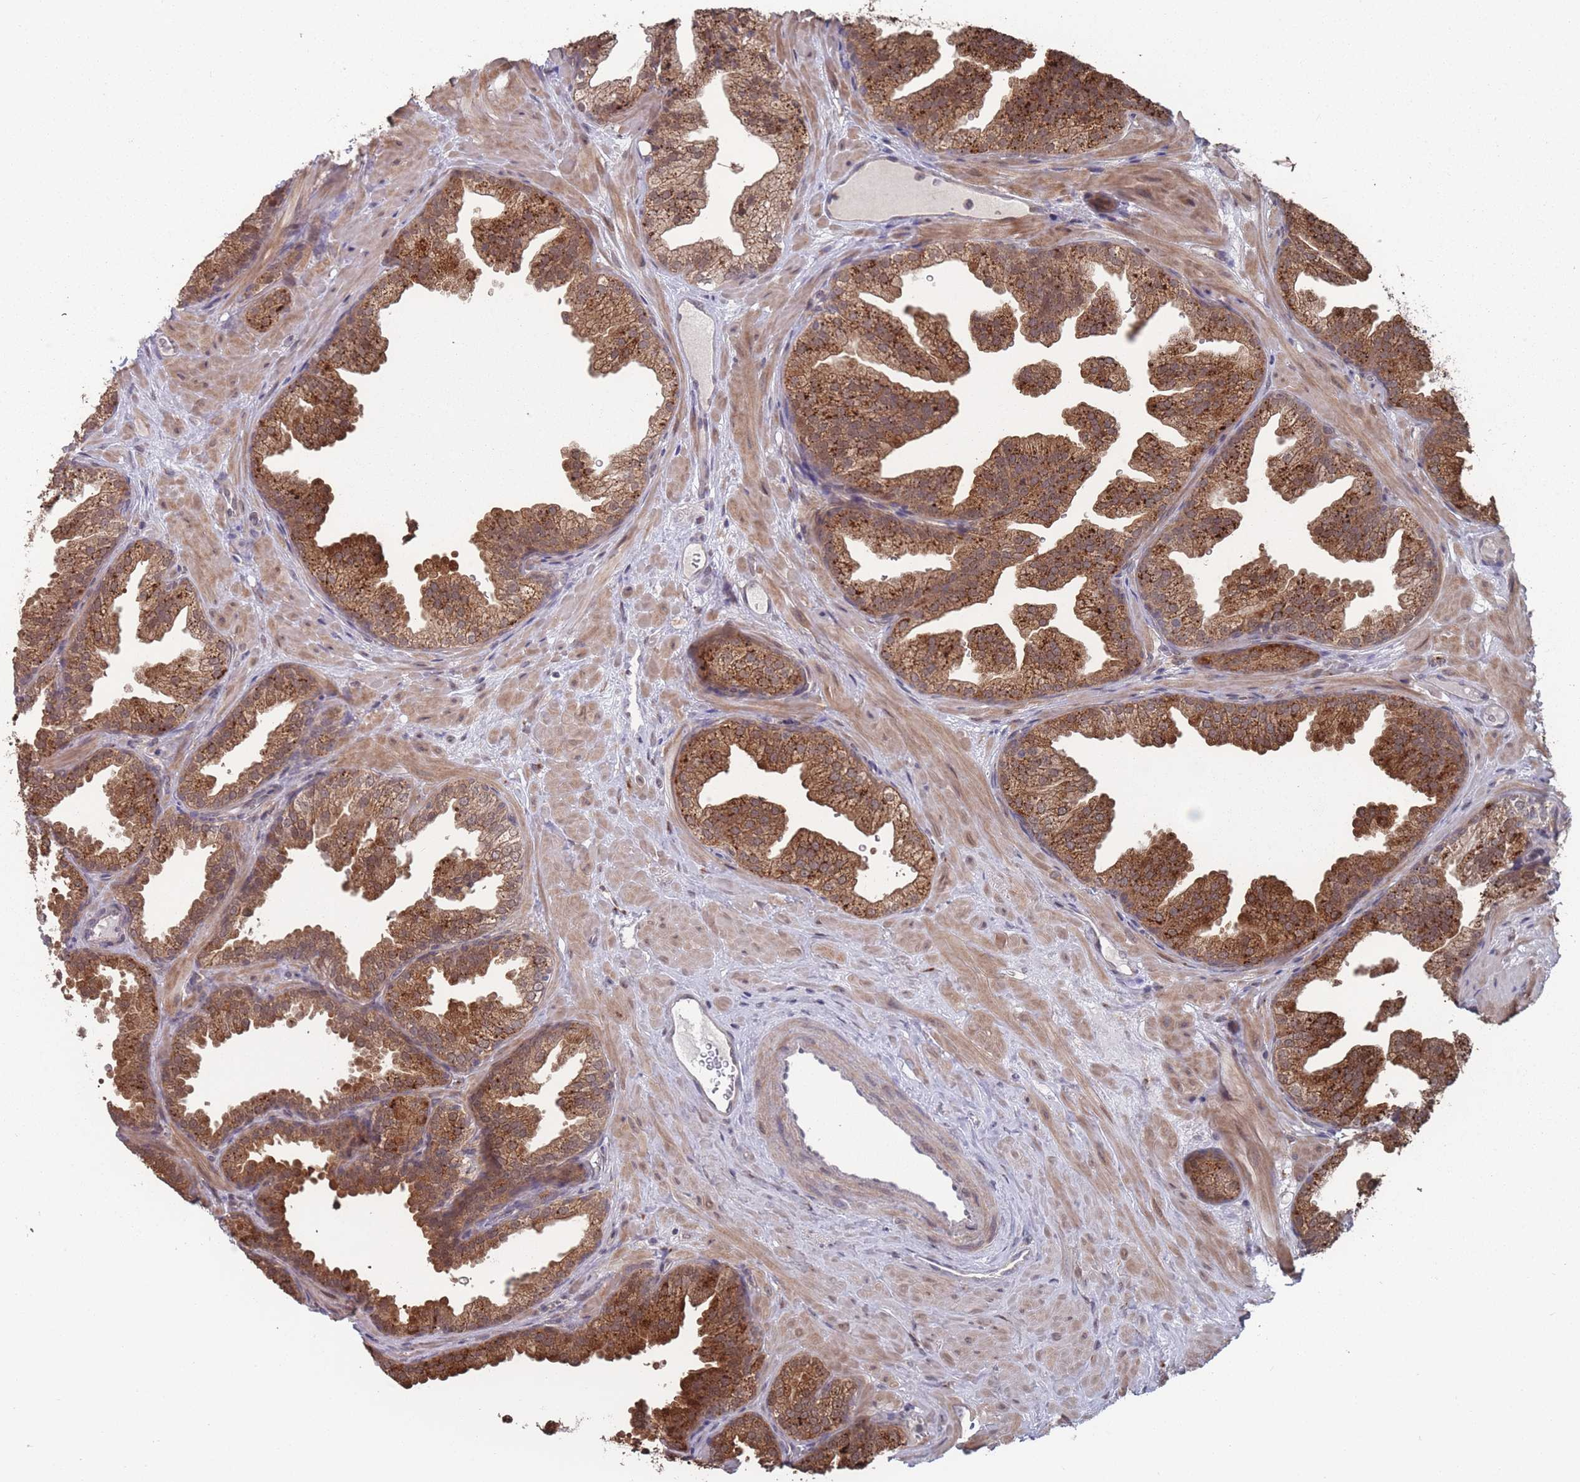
{"staining": {"intensity": "strong", "quantity": ">75%", "location": "cytoplasmic/membranous"}, "tissue": "prostate", "cell_type": "Glandular cells", "image_type": "normal", "snomed": [{"axis": "morphology", "description": "Normal tissue, NOS"}, {"axis": "topography", "description": "Prostate"}], "caption": "Immunohistochemical staining of normal human prostate shows strong cytoplasmic/membranous protein staining in about >75% of glandular cells.", "gene": "CNTRL", "patient": {"sex": "male", "age": 37}}